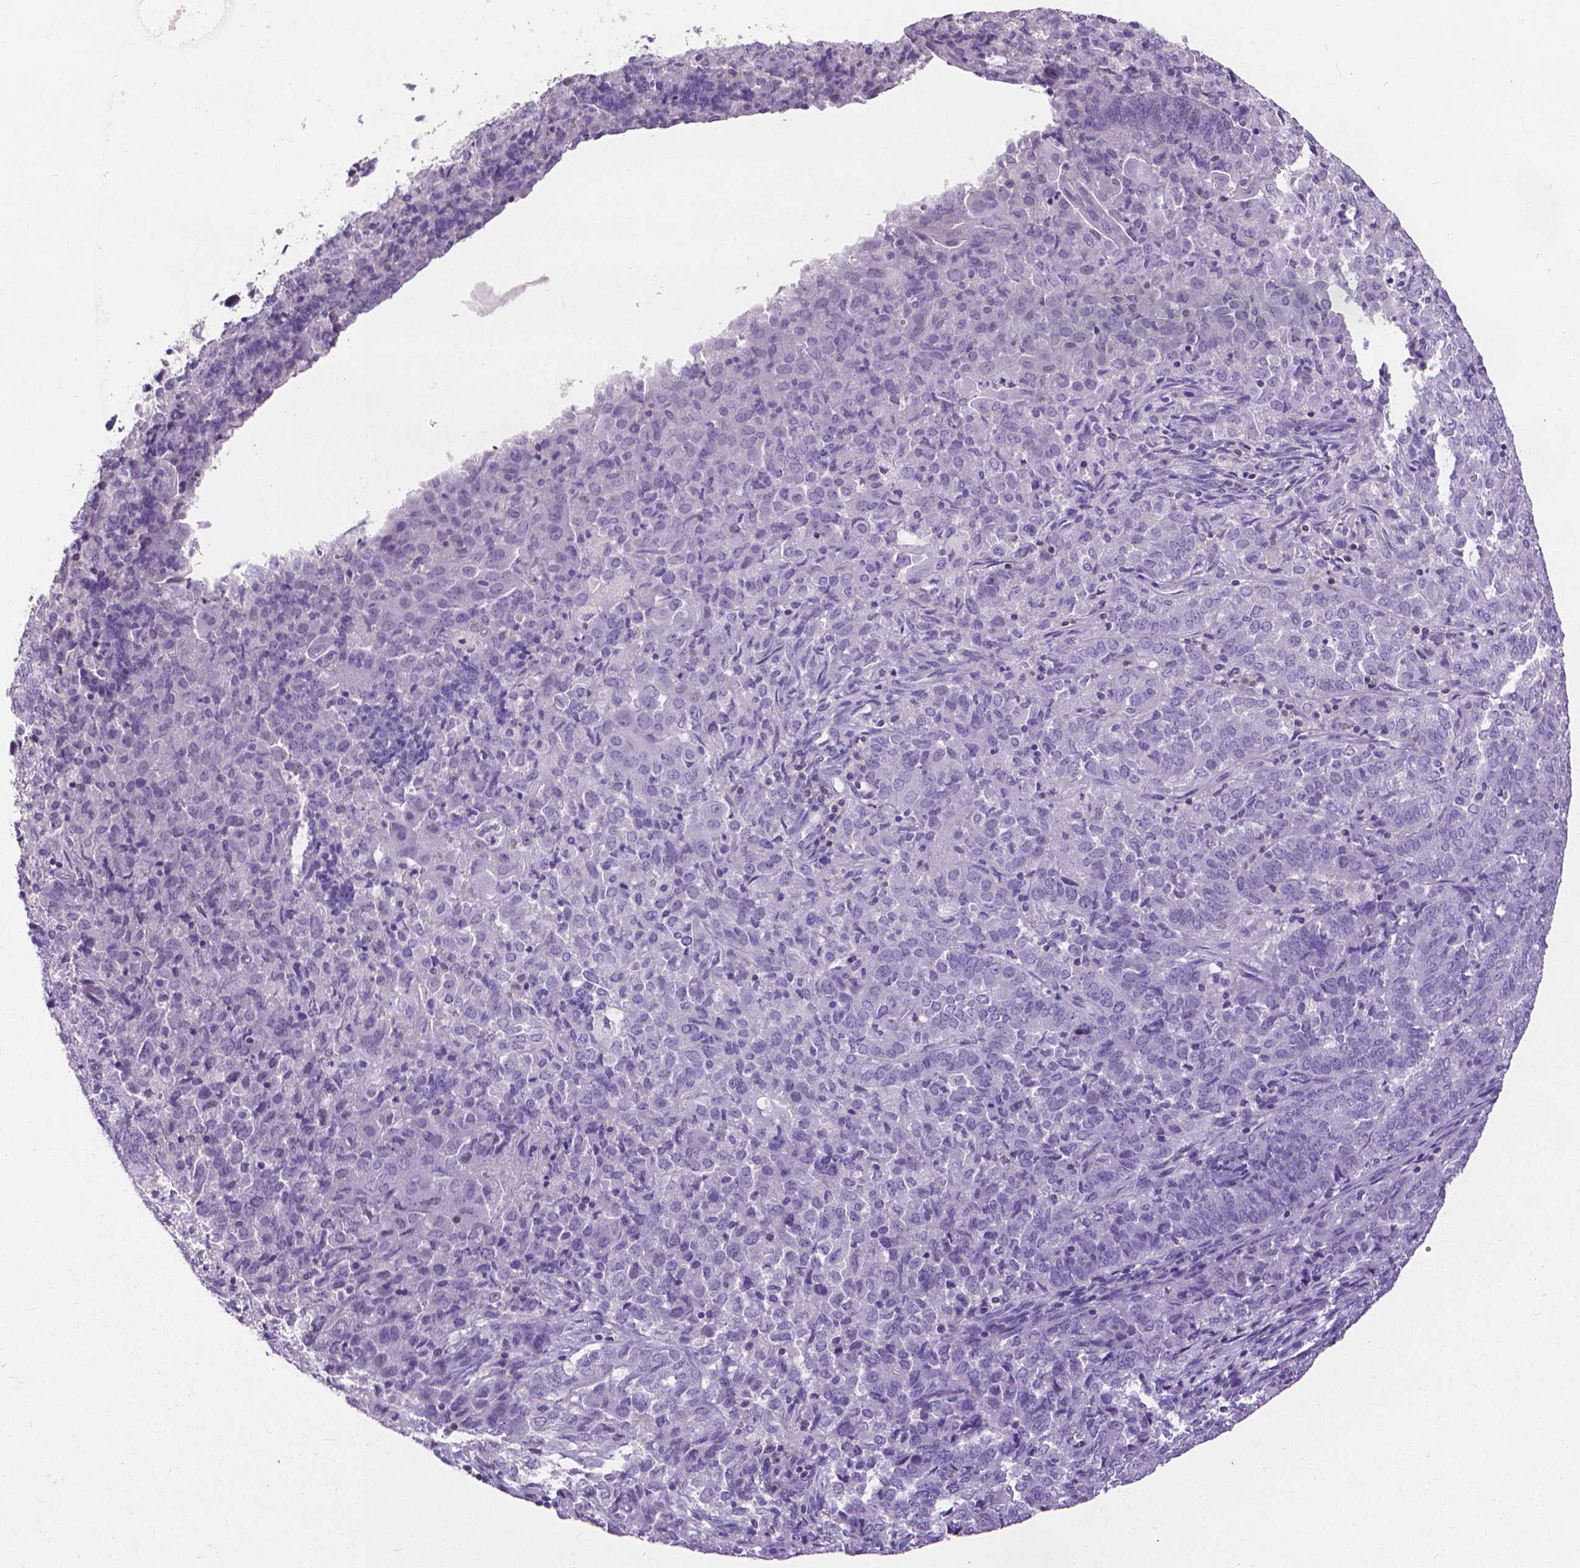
{"staining": {"intensity": "negative", "quantity": "none", "location": "none"}, "tissue": "endometrial cancer", "cell_type": "Tumor cells", "image_type": "cancer", "snomed": [{"axis": "morphology", "description": "Adenocarcinoma, NOS"}, {"axis": "topography", "description": "Endometrium"}], "caption": "The immunohistochemistry micrograph has no significant staining in tumor cells of endometrial cancer tissue.", "gene": "CD4", "patient": {"sex": "female", "age": 72}}